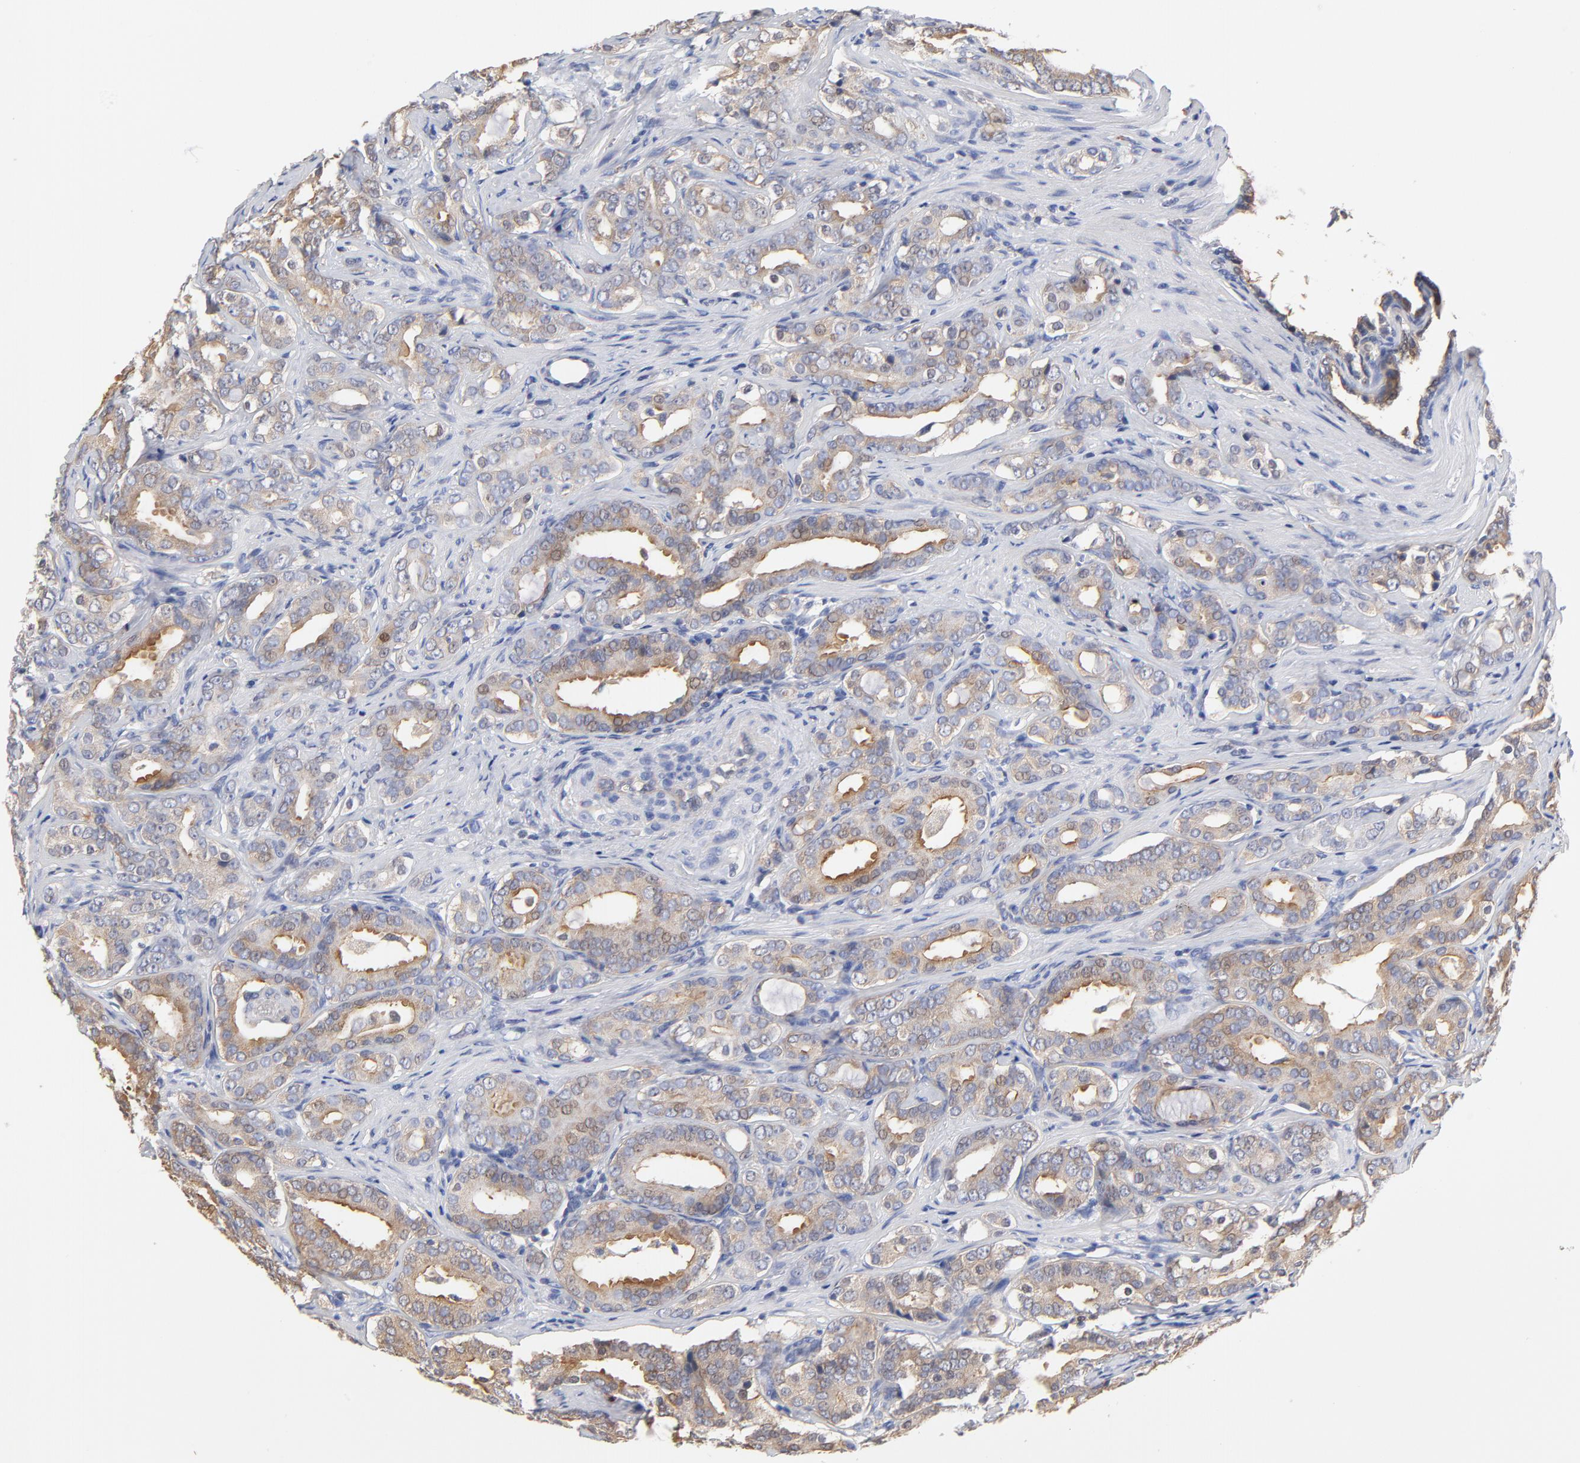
{"staining": {"intensity": "moderate", "quantity": ">75%", "location": "cytoplasmic/membranous"}, "tissue": "prostate cancer", "cell_type": "Tumor cells", "image_type": "cancer", "snomed": [{"axis": "morphology", "description": "Adenocarcinoma, Low grade"}, {"axis": "topography", "description": "Prostate"}], "caption": "A micrograph of prostate cancer stained for a protein displays moderate cytoplasmic/membranous brown staining in tumor cells.", "gene": "FBXL2", "patient": {"sex": "male", "age": 59}}